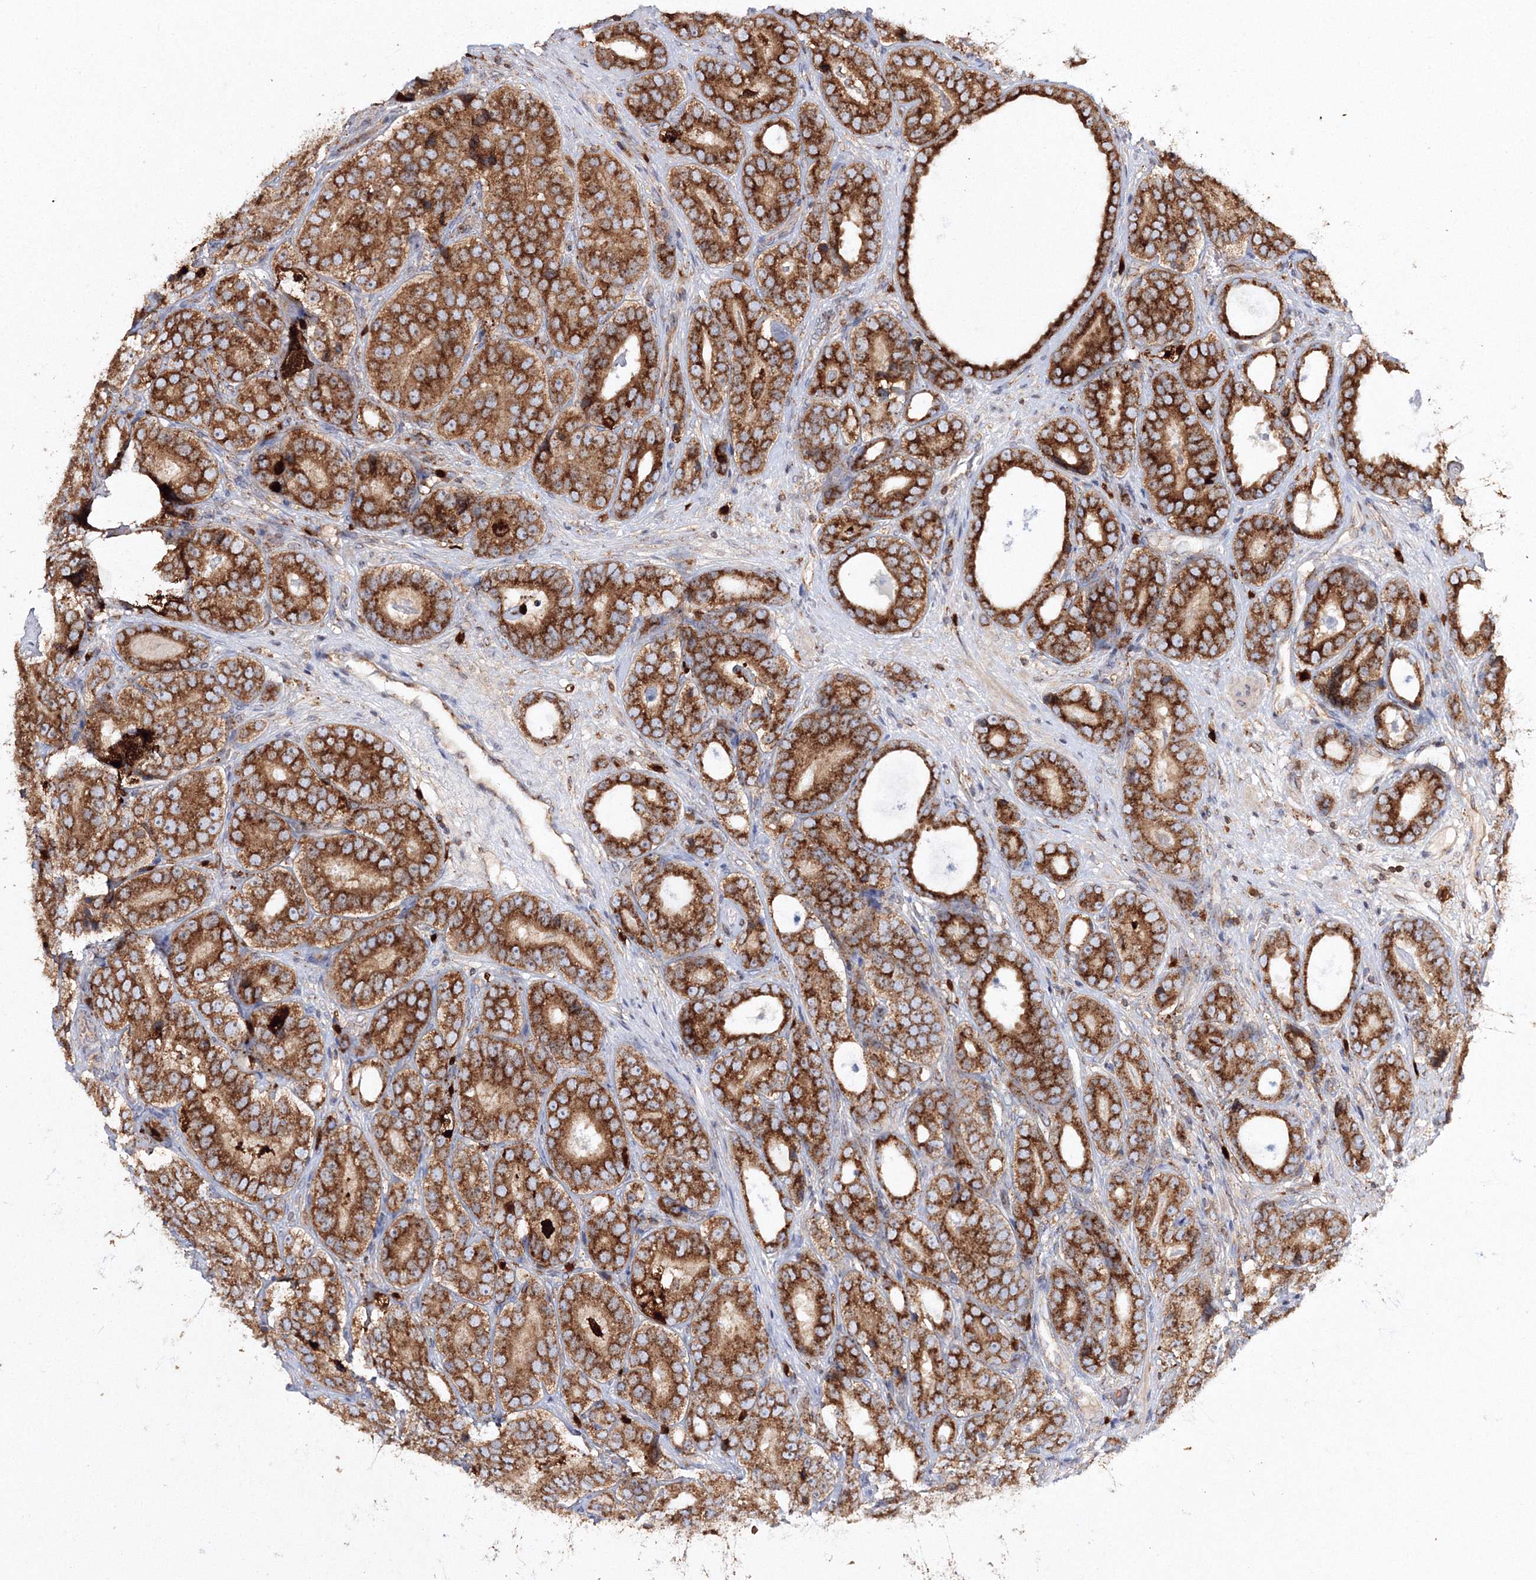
{"staining": {"intensity": "strong", "quantity": ">75%", "location": "cytoplasmic/membranous"}, "tissue": "prostate cancer", "cell_type": "Tumor cells", "image_type": "cancer", "snomed": [{"axis": "morphology", "description": "Adenocarcinoma, High grade"}, {"axis": "topography", "description": "Prostate"}], "caption": "Immunohistochemical staining of prostate cancer (high-grade adenocarcinoma) demonstrates high levels of strong cytoplasmic/membranous expression in approximately >75% of tumor cells.", "gene": "ARCN1", "patient": {"sex": "male", "age": 56}}